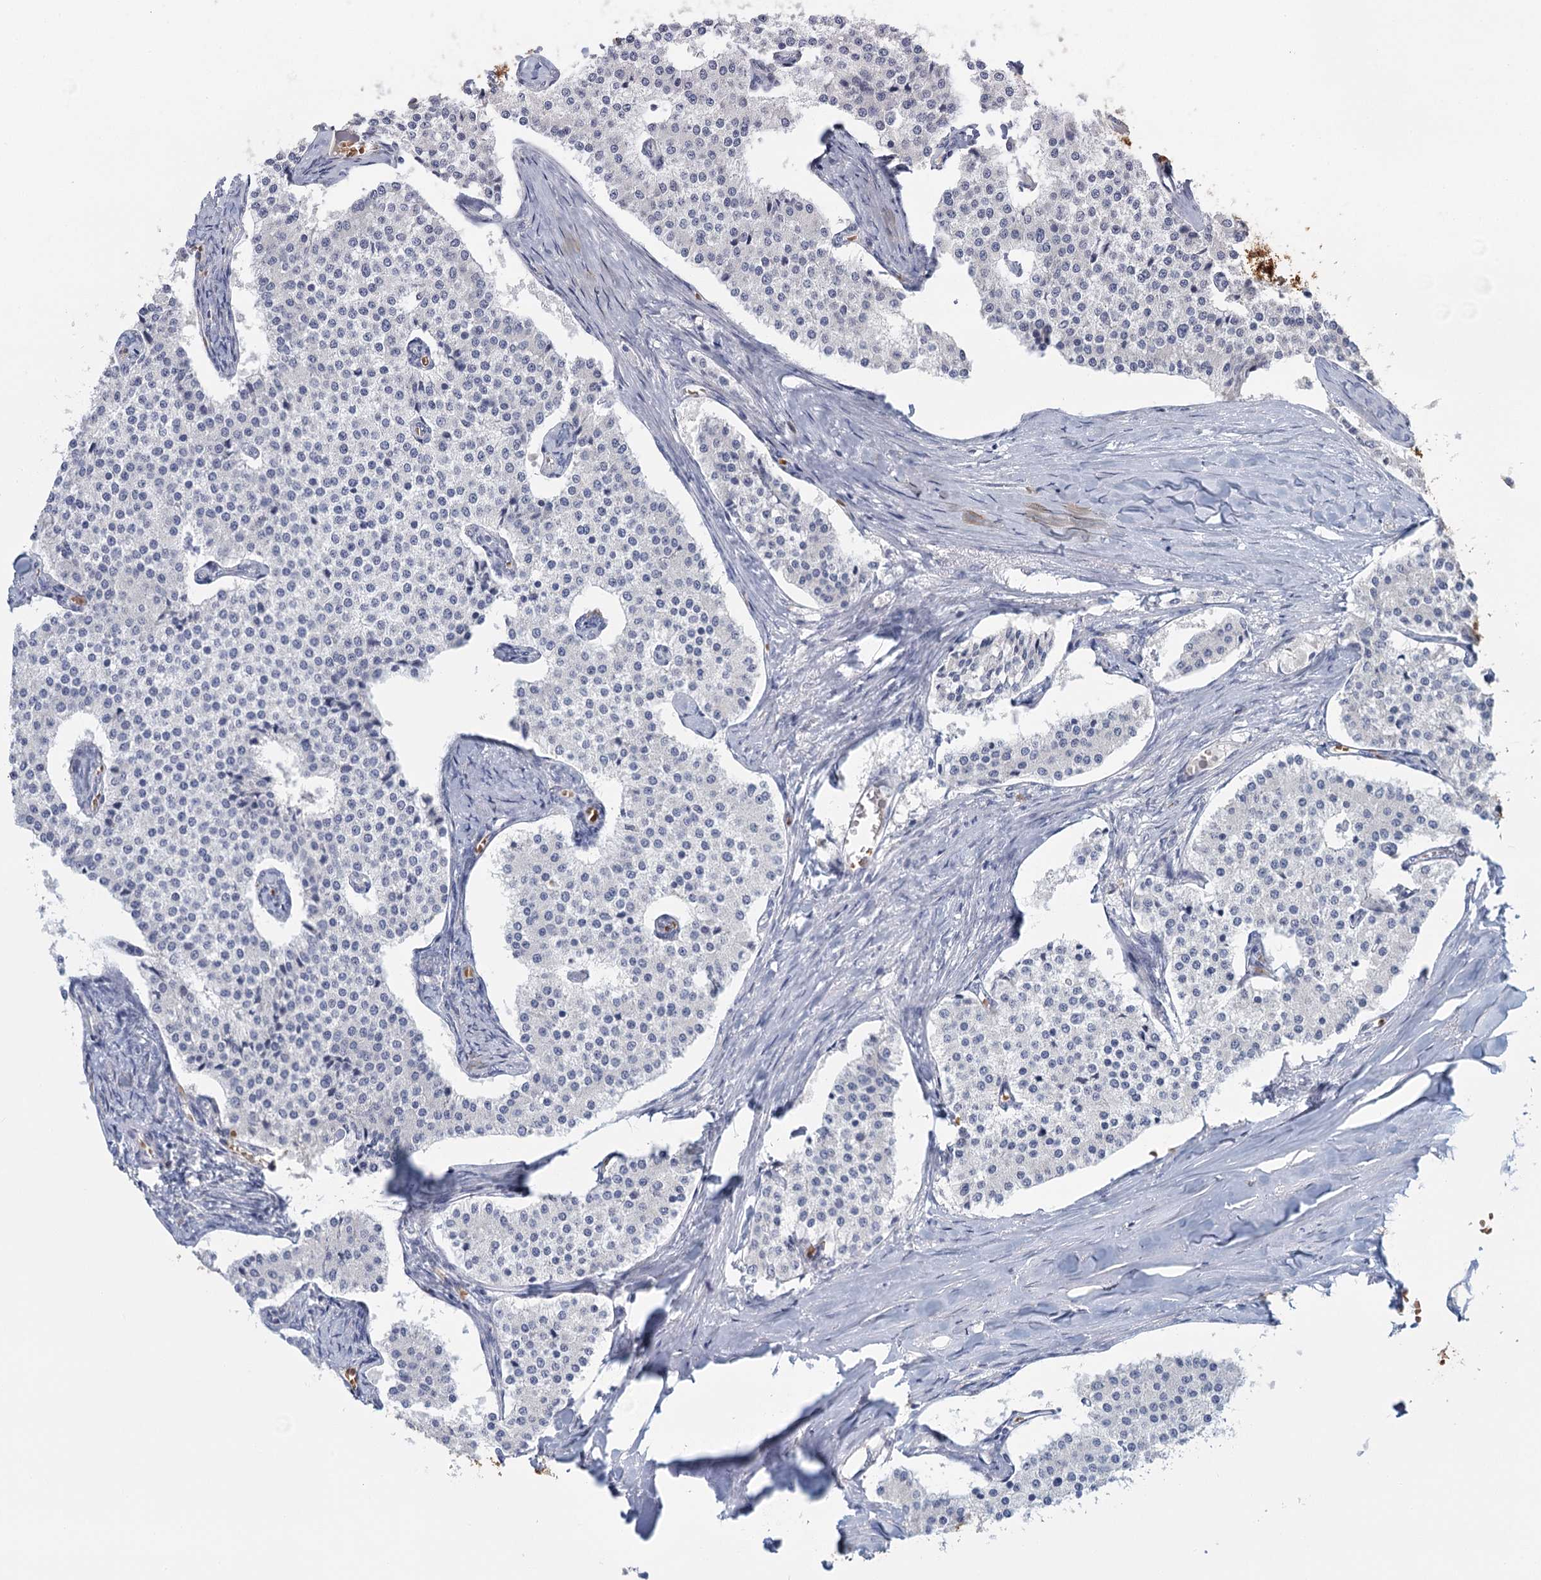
{"staining": {"intensity": "negative", "quantity": "none", "location": "none"}, "tissue": "carcinoid", "cell_type": "Tumor cells", "image_type": "cancer", "snomed": [{"axis": "morphology", "description": "Carcinoid, malignant, NOS"}, {"axis": "topography", "description": "Colon"}], "caption": "A high-resolution image shows IHC staining of carcinoid (malignant), which shows no significant positivity in tumor cells. Nuclei are stained in blue.", "gene": "ANKRD16", "patient": {"sex": "female", "age": 52}}